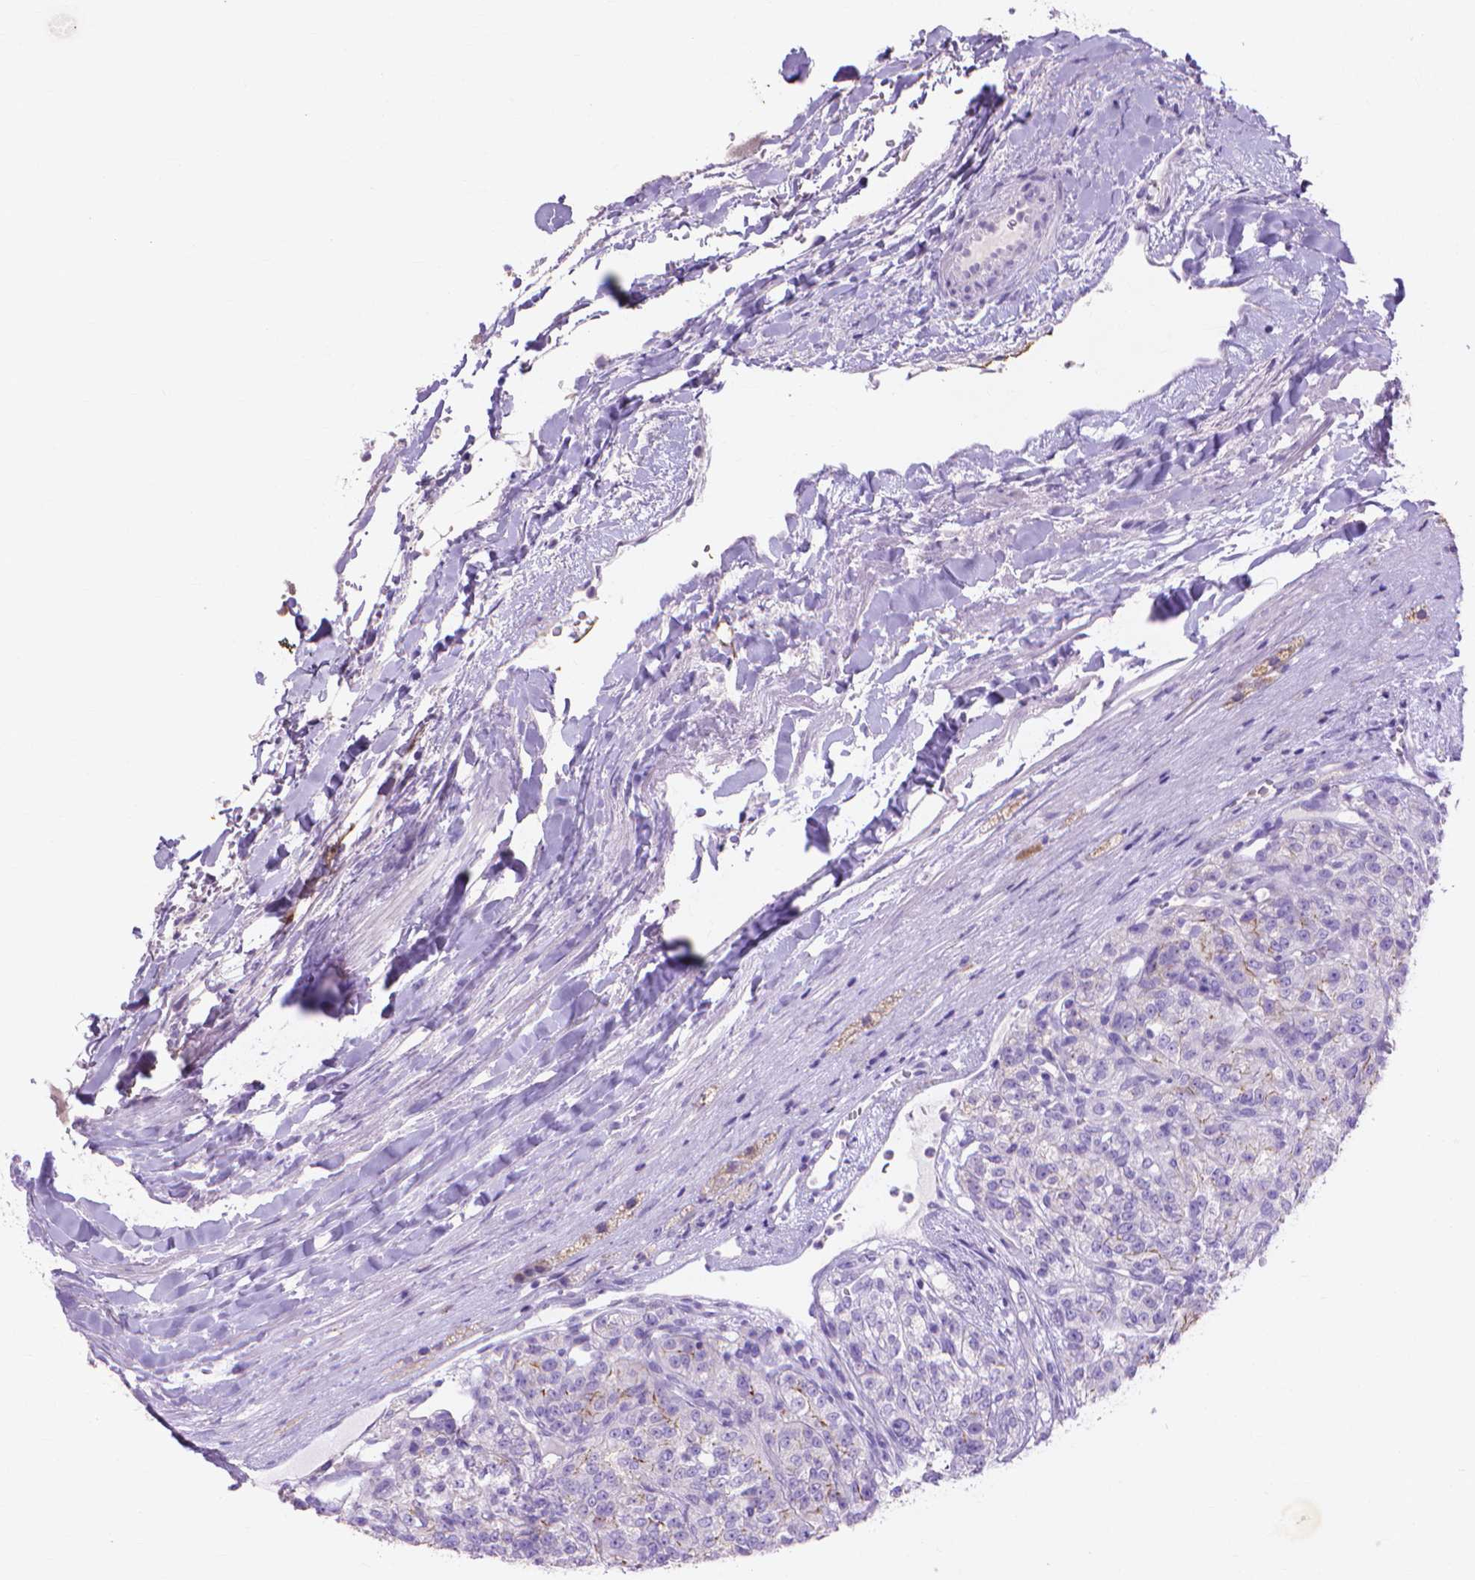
{"staining": {"intensity": "negative", "quantity": "none", "location": "none"}, "tissue": "renal cancer", "cell_type": "Tumor cells", "image_type": "cancer", "snomed": [{"axis": "morphology", "description": "Adenocarcinoma, NOS"}, {"axis": "topography", "description": "Kidney"}], "caption": "This is an immunohistochemistry (IHC) histopathology image of adenocarcinoma (renal). There is no positivity in tumor cells.", "gene": "MMP11", "patient": {"sex": "female", "age": 63}}